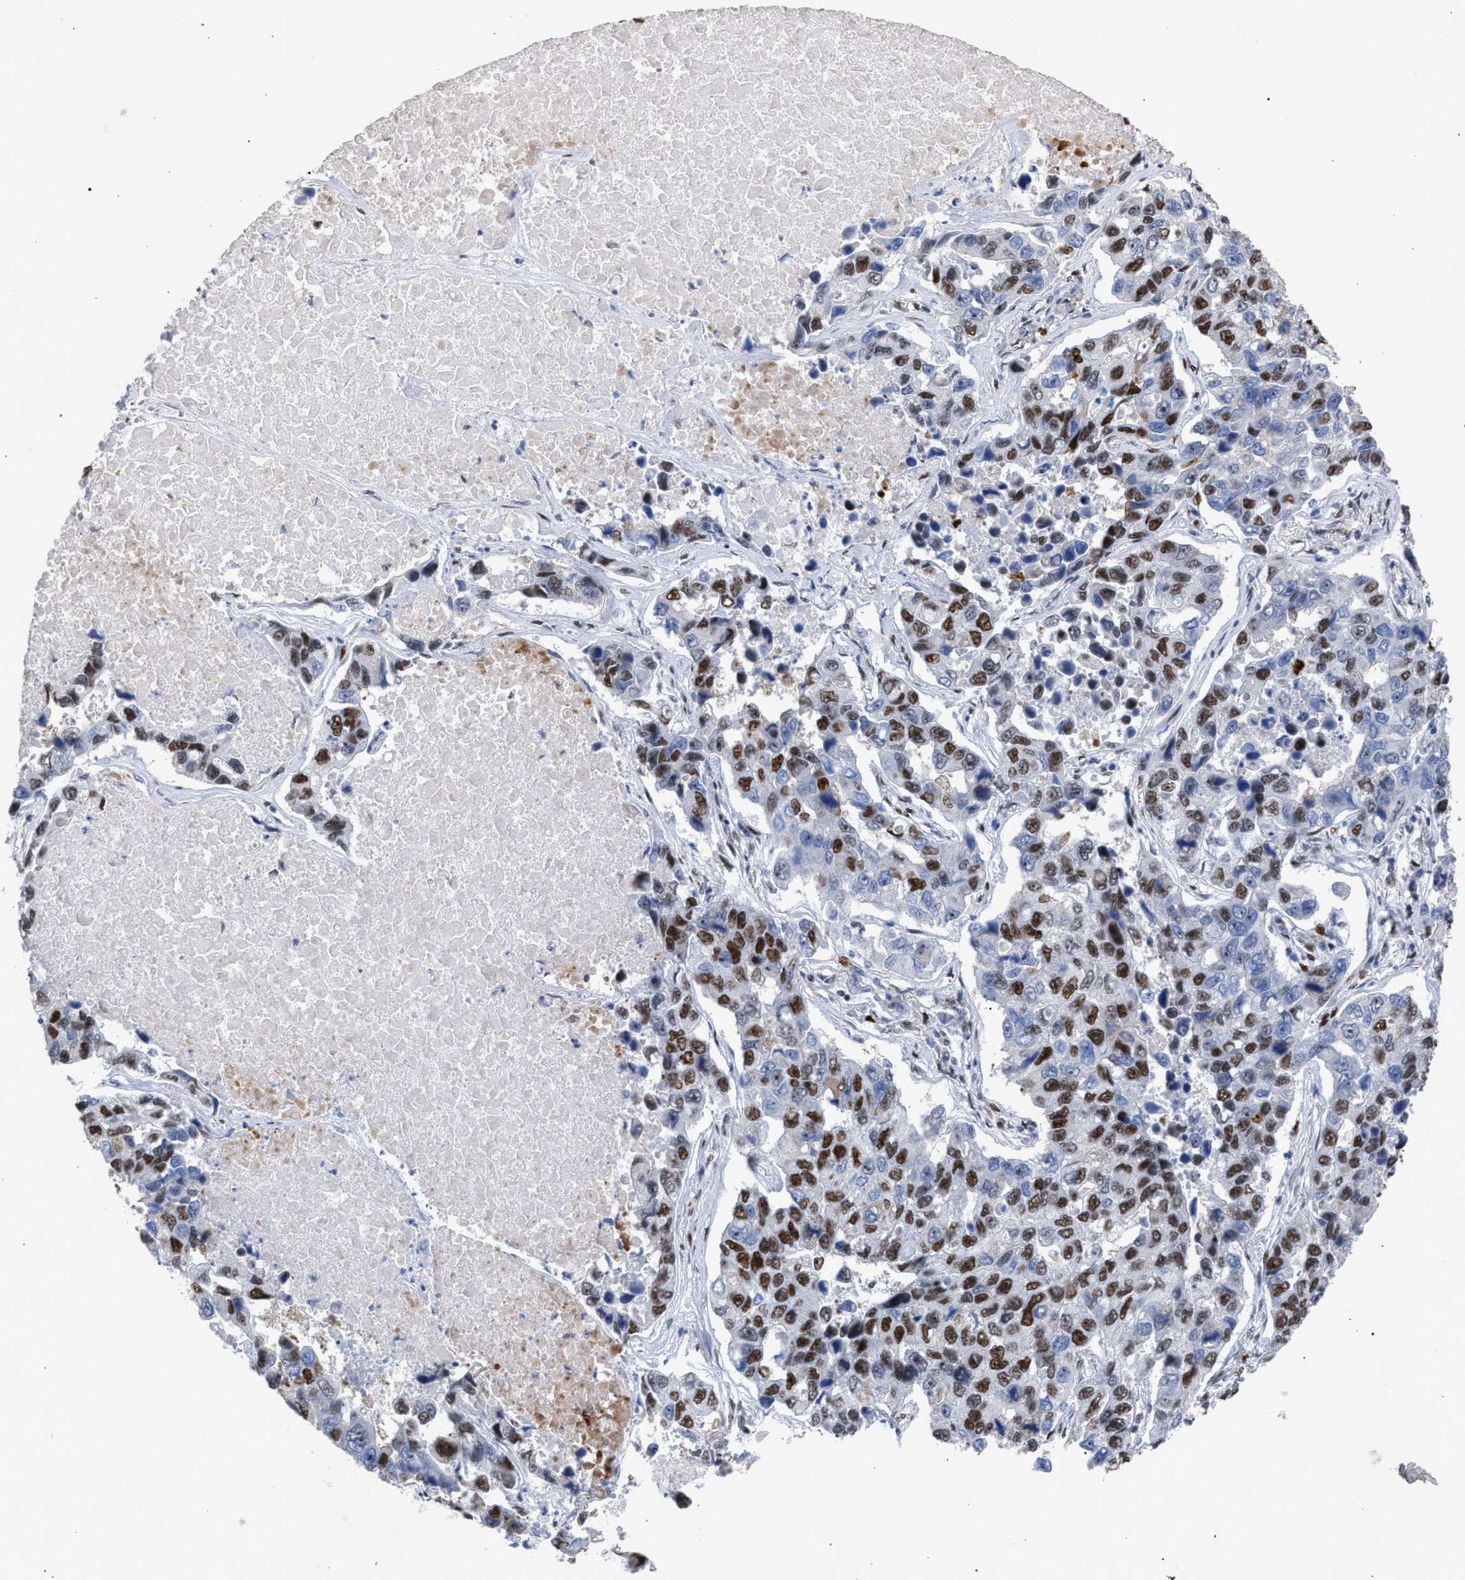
{"staining": {"intensity": "moderate", "quantity": "25%-75%", "location": "nuclear"}, "tissue": "lung cancer", "cell_type": "Tumor cells", "image_type": "cancer", "snomed": [{"axis": "morphology", "description": "Adenocarcinoma, NOS"}, {"axis": "topography", "description": "Lung"}], "caption": "Immunohistochemistry micrograph of human adenocarcinoma (lung) stained for a protein (brown), which displays medium levels of moderate nuclear staining in approximately 25%-75% of tumor cells.", "gene": "TP53BP1", "patient": {"sex": "male", "age": 64}}